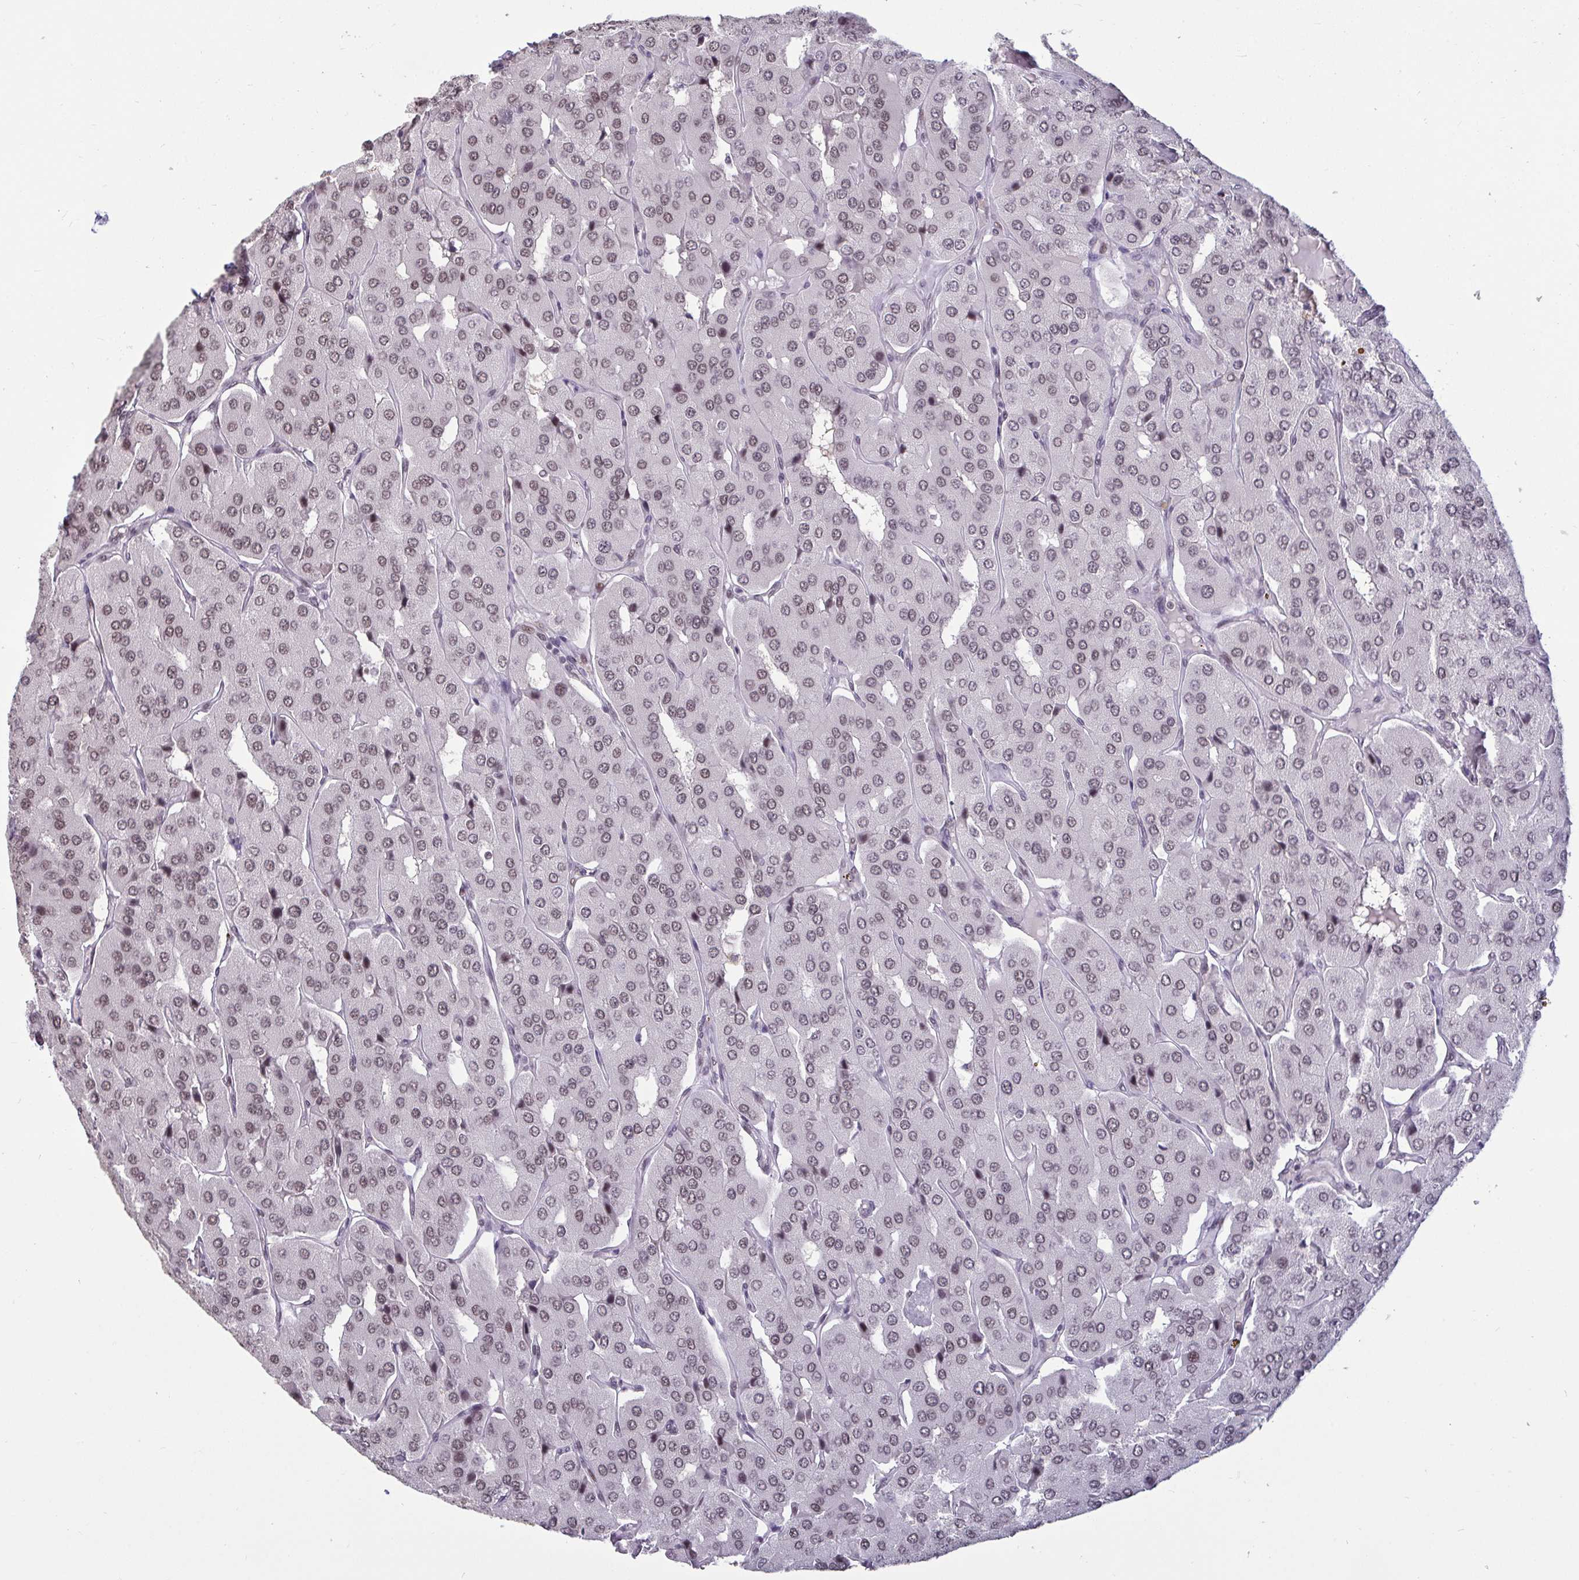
{"staining": {"intensity": "weak", "quantity": ">75%", "location": "nuclear"}, "tissue": "parathyroid gland", "cell_type": "Glandular cells", "image_type": "normal", "snomed": [{"axis": "morphology", "description": "Normal tissue, NOS"}, {"axis": "morphology", "description": "Adenoma, NOS"}, {"axis": "topography", "description": "Parathyroid gland"}], "caption": "Human parathyroid gland stained for a protein (brown) shows weak nuclear positive expression in approximately >75% of glandular cells.", "gene": "CBFA2T2", "patient": {"sex": "female", "age": 86}}